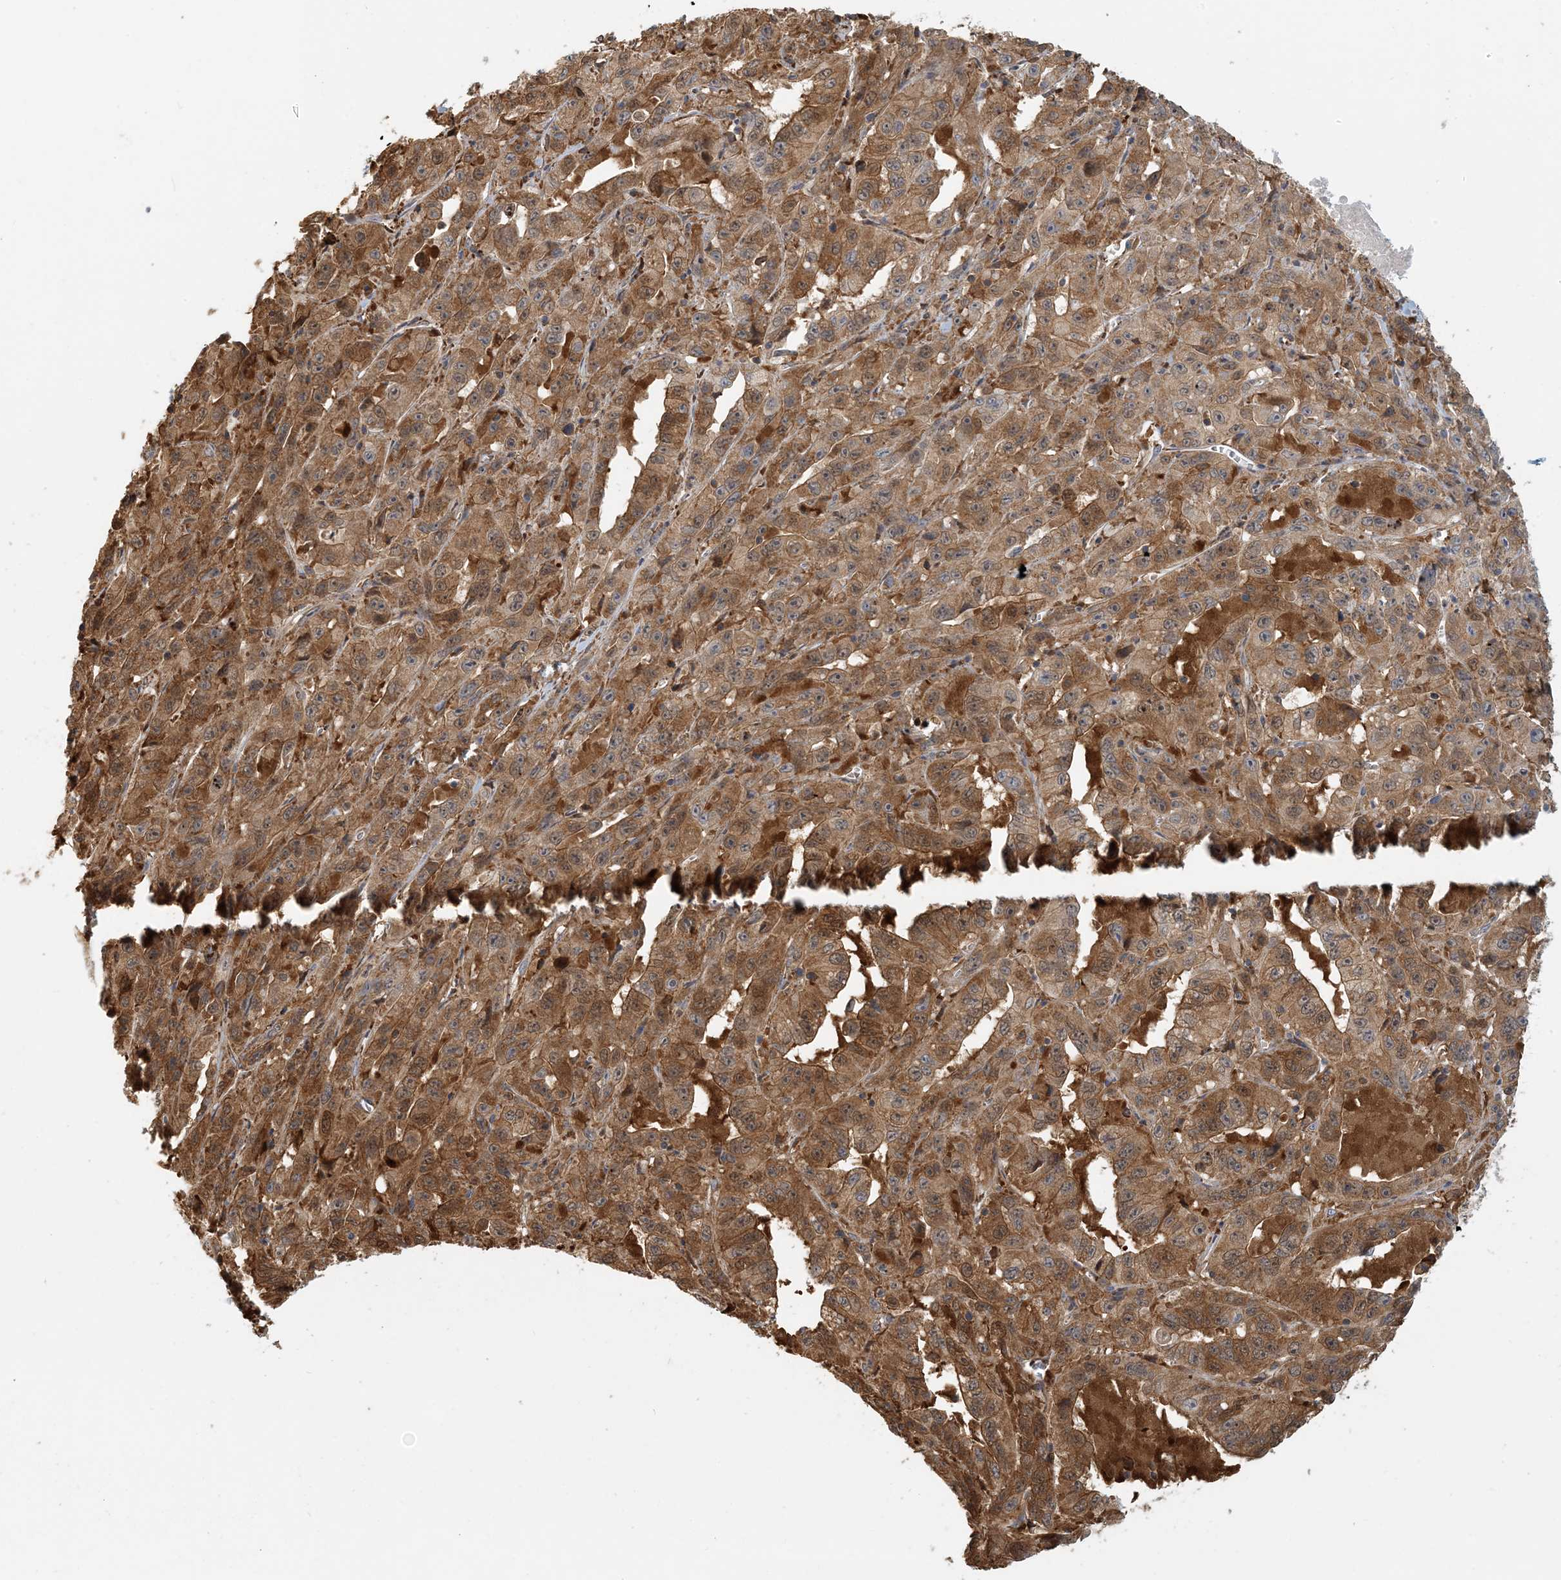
{"staining": {"intensity": "moderate", "quantity": ">75%", "location": "cytoplasmic/membranous"}, "tissue": "pancreatic cancer", "cell_type": "Tumor cells", "image_type": "cancer", "snomed": [{"axis": "morphology", "description": "Adenocarcinoma, NOS"}, {"axis": "topography", "description": "Pancreas"}], "caption": "Immunohistochemical staining of pancreatic adenocarcinoma reveals moderate cytoplasmic/membranous protein expression in approximately >75% of tumor cells.", "gene": "HNMT", "patient": {"sex": "male", "age": 63}}